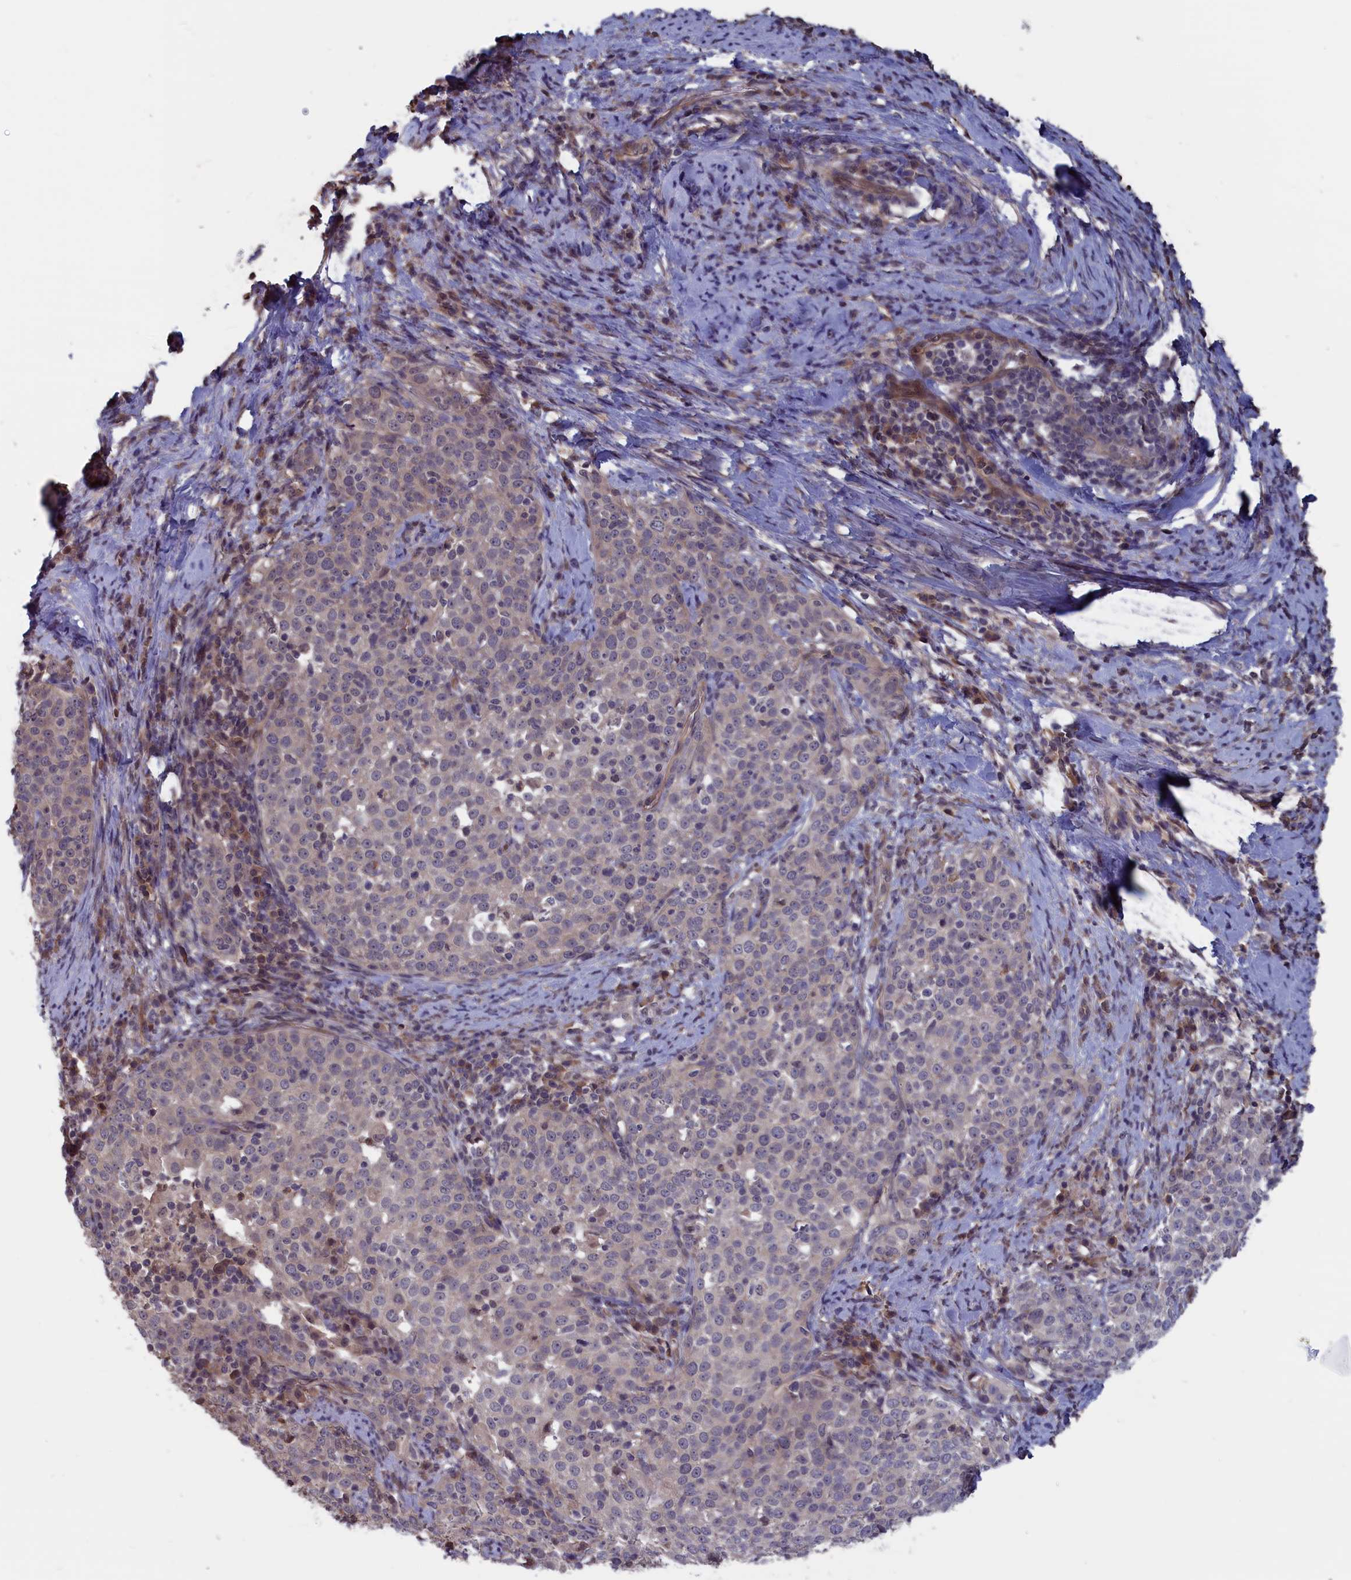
{"staining": {"intensity": "negative", "quantity": "none", "location": "none"}, "tissue": "cervical cancer", "cell_type": "Tumor cells", "image_type": "cancer", "snomed": [{"axis": "morphology", "description": "Squamous cell carcinoma, NOS"}, {"axis": "topography", "description": "Cervix"}], "caption": "Immunohistochemical staining of squamous cell carcinoma (cervical) exhibits no significant staining in tumor cells. The staining is performed using DAB brown chromogen with nuclei counter-stained in using hematoxylin.", "gene": "PLP2", "patient": {"sex": "female", "age": 57}}